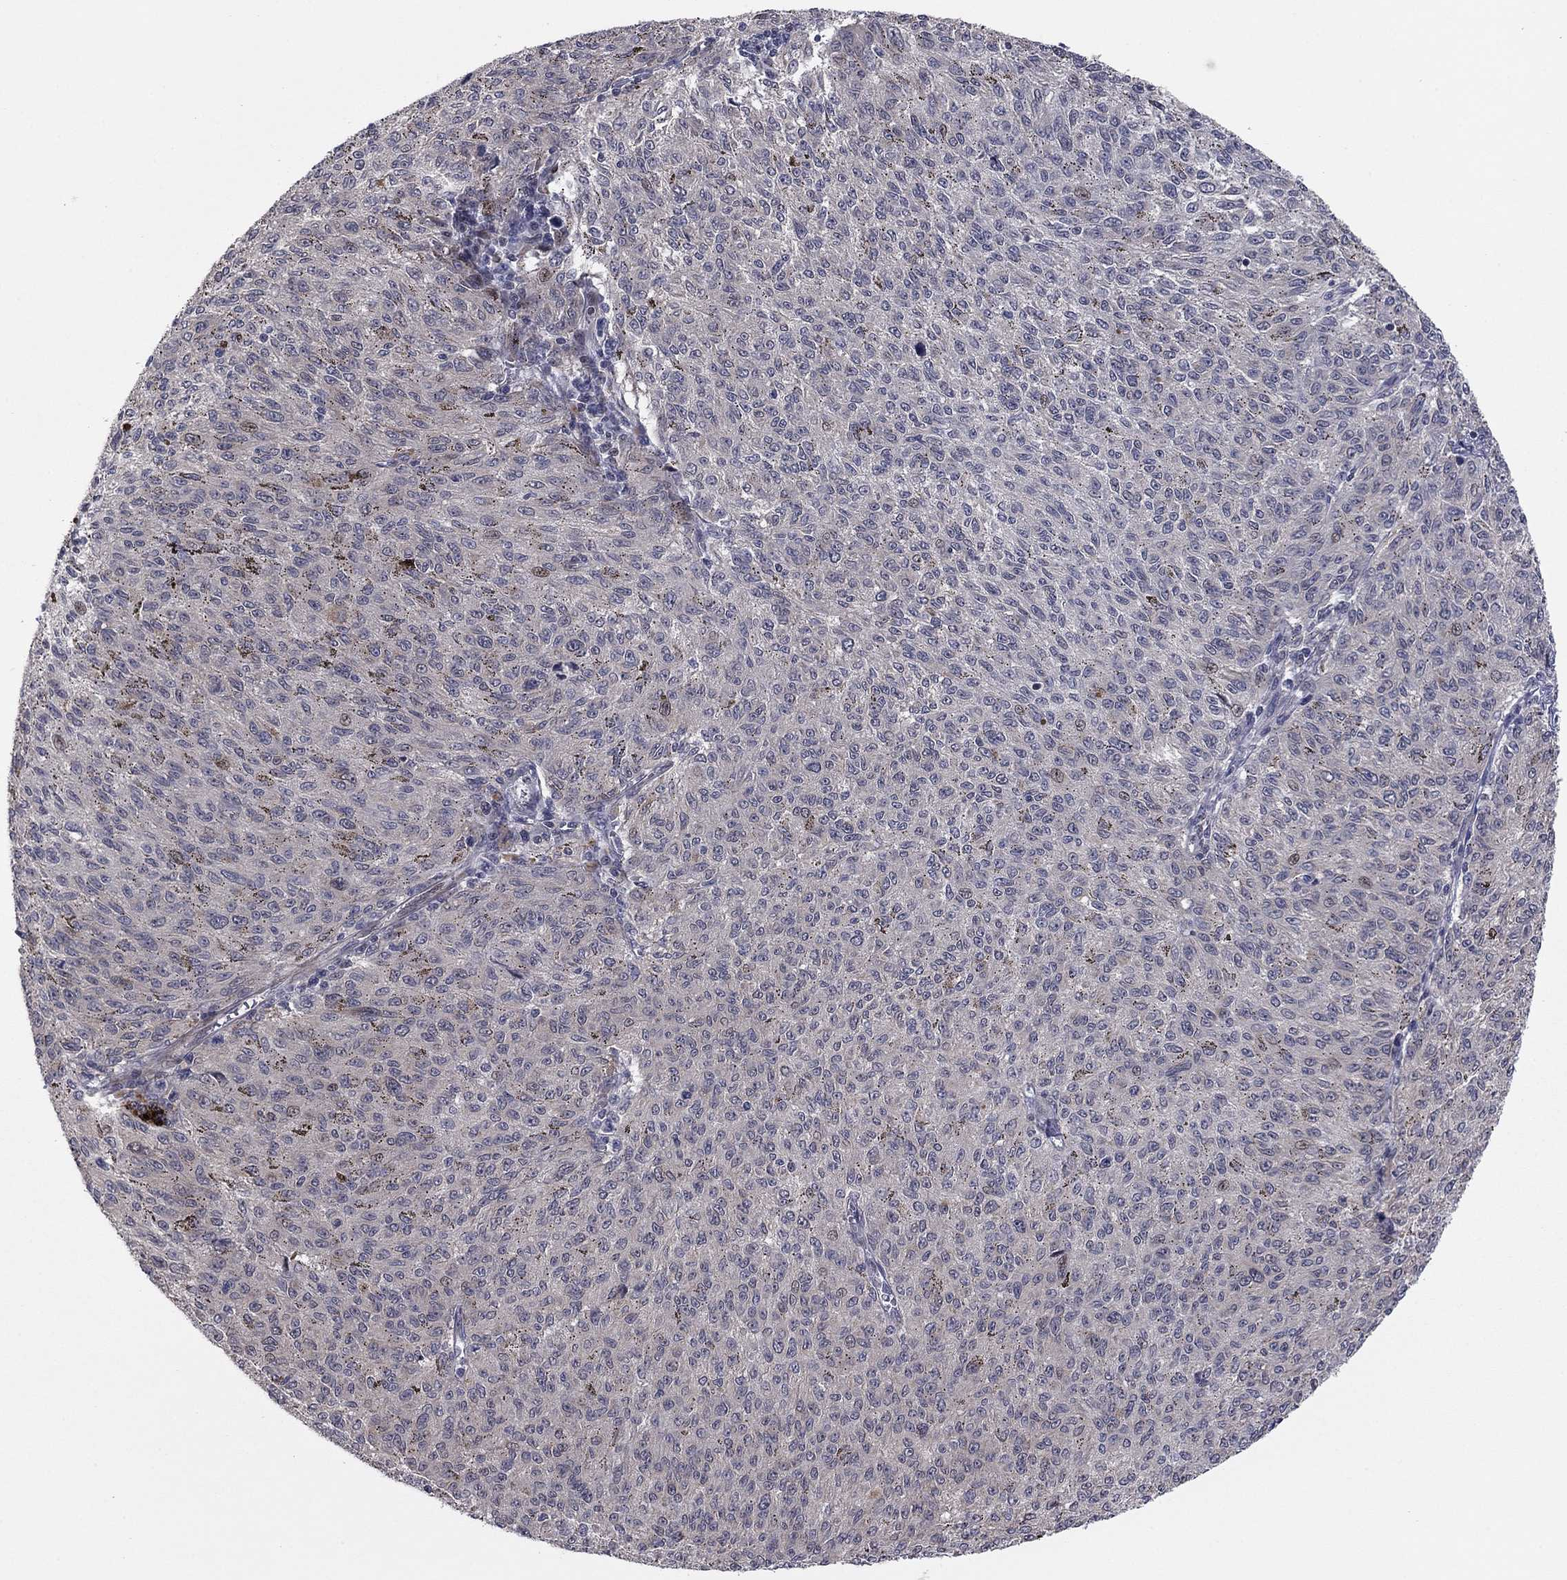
{"staining": {"intensity": "weak", "quantity": "<25%", "location": "nuclear"}, "tissue": "melanoma", "cell_type": "Tumor cells", "image_type": "cancer", "snomed": [{"axis": "morphology", "description": "Malignant melanoma, NOS"}, {"axis": "topography", "description": "Skin"}], "caption": "Protein analysis of melanoma exhibits no significant positivity in tumor cells.", "gene": "BCL11A", "patient": {"sex": "female", "age": 72}}